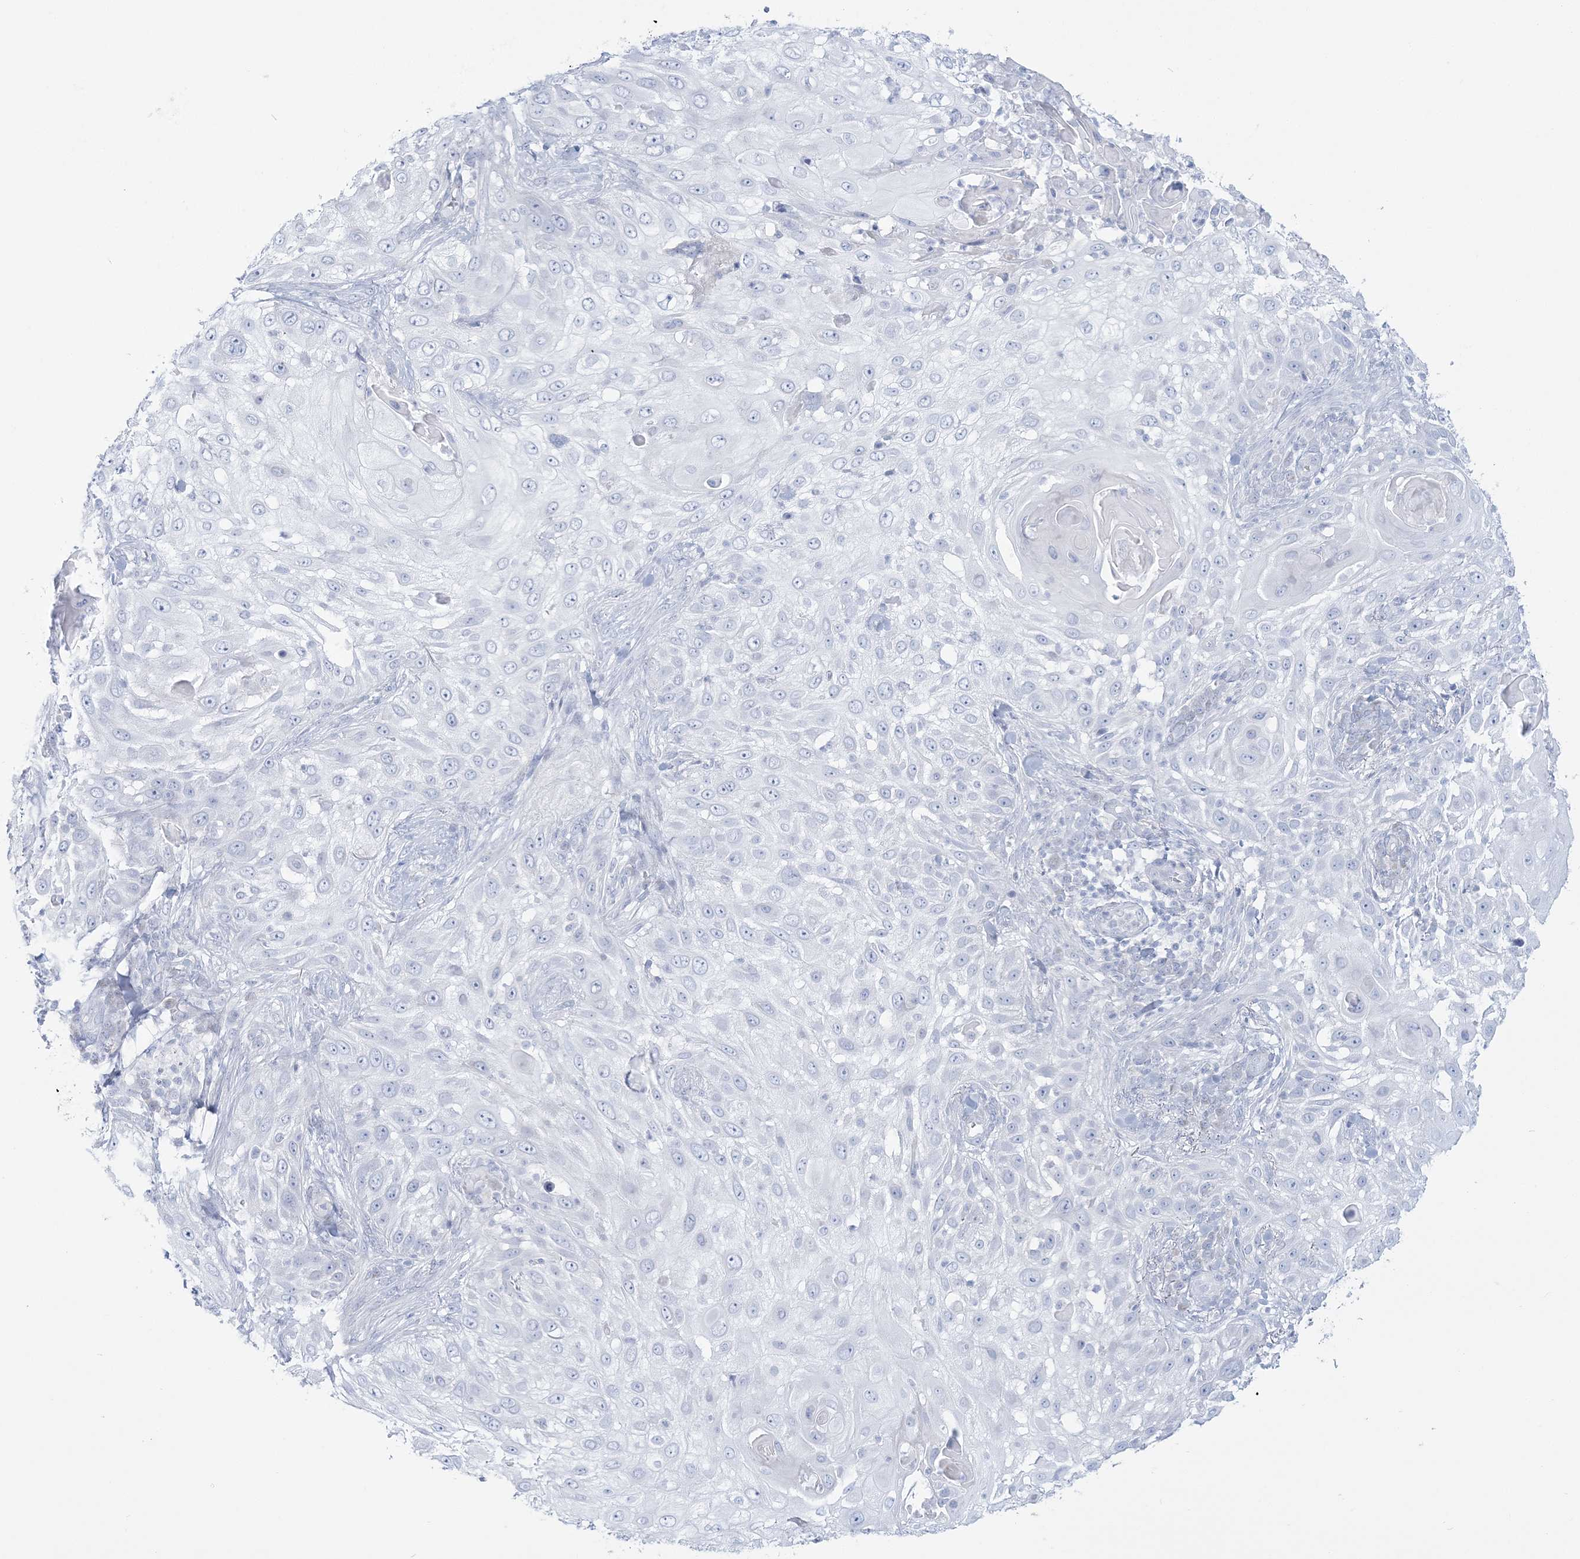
{"staining": {"intensity": "negative", "quantity": "none", "location": "none"}, "tissue": "skin cancer", "cell_type": "Tumor cells", "image_type": "cancer", "snomed": [{"axis": "morphology", "description": "Squamous cell carcinoma, NOS"}, {"axis": "topography", "description": "Skin"}], "caption": "IHC micrograph of neoplastic tissue: squamous cell carcinoma (skin) stained with DAB (3,3'-diaminobenzidine) reveals no significant protein staining in tumor cells. (Stains: DAB immunohistochemistry with hematoxylin counter stain, Microscopy: brightfield microscopy at high magnification).", "gene": "ADGB", "patient": {"sex": "female", "age": 44}}